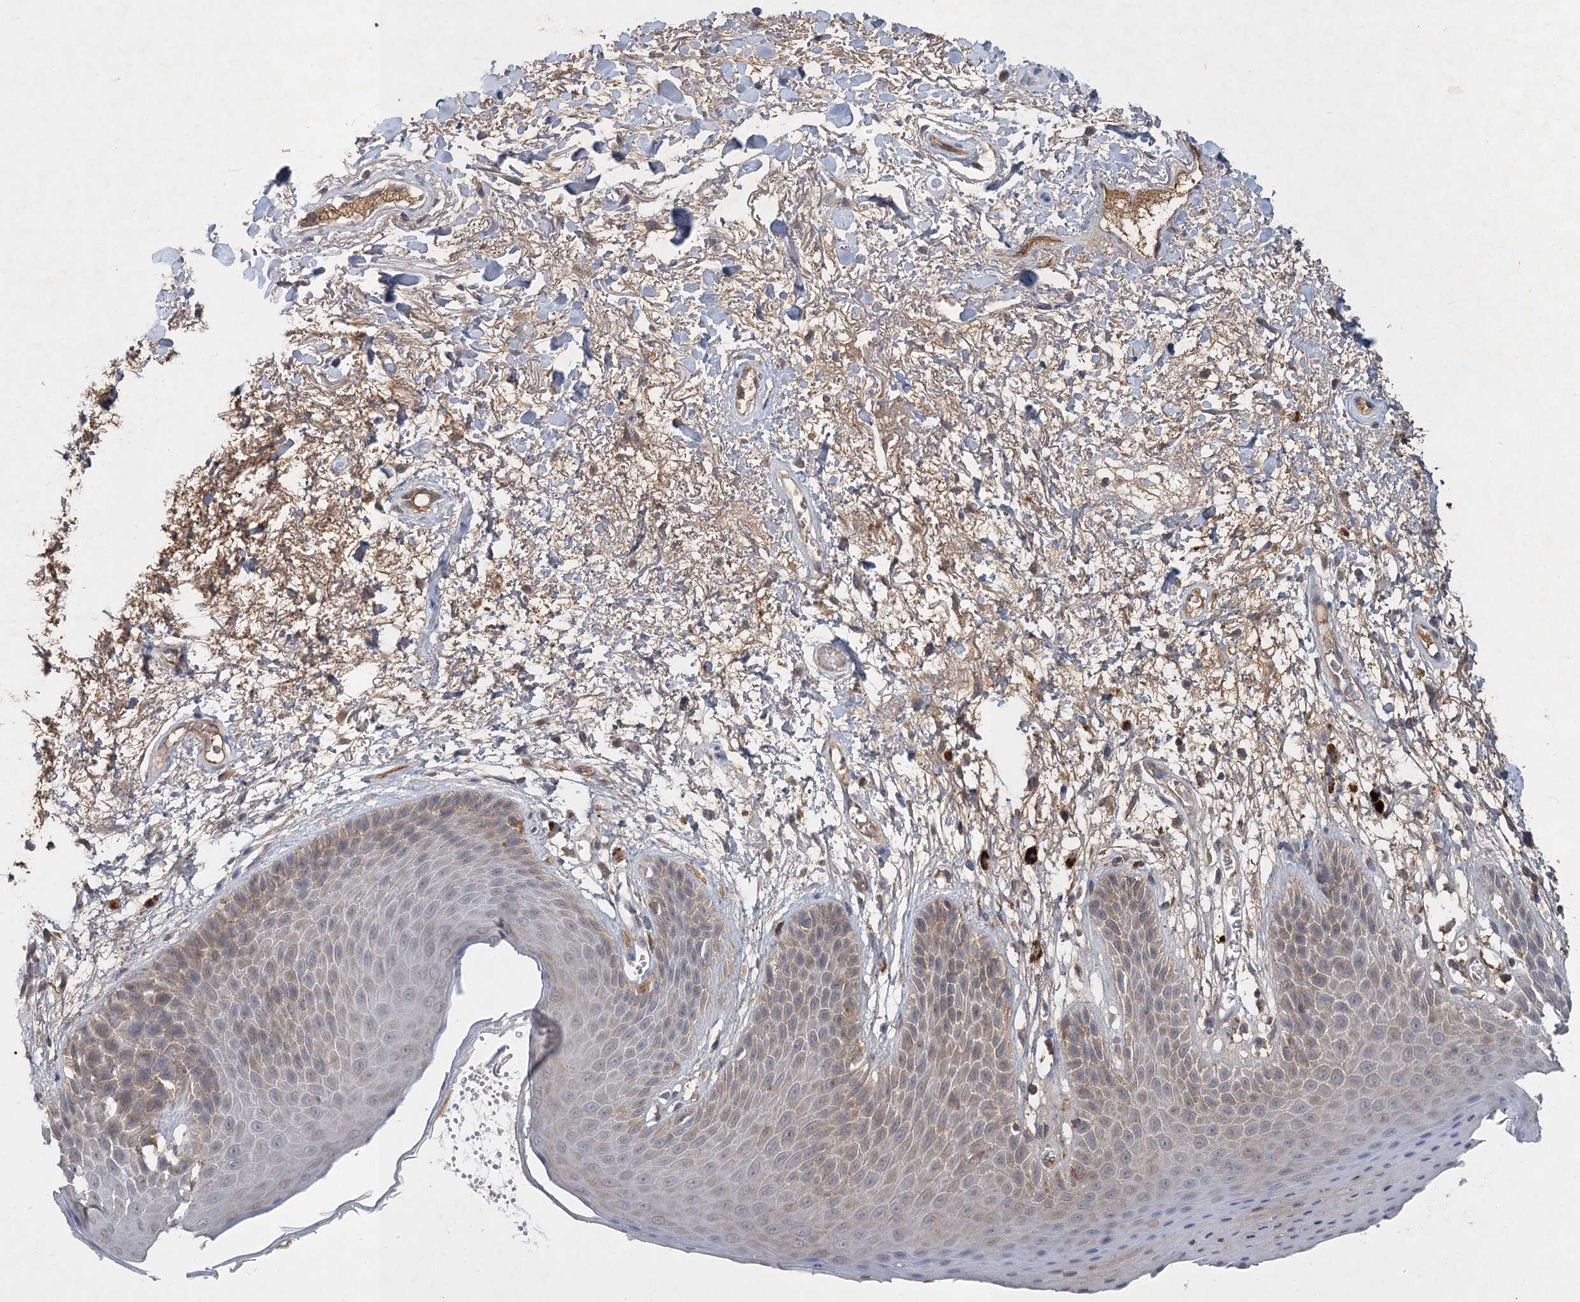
{"staining": {"intensity": "weak", "quantity": "<25%", "location": "cytoplasmic/membranous"}, "tissue": "skin", "cell_type": "Epidermal cells", "image_type": "normal", "snomed": [{"axis": "morphology", "description": "Normal tissue, NOS"}, {"axis": "topography", "description": "Anal"}], "caption": "IHC micrograph of normal skin stained for a protein (brown), which reveals no positivity in epidermal cells.", "gene": "RNF25", "patient": {"sex": "male", "age": 74}}